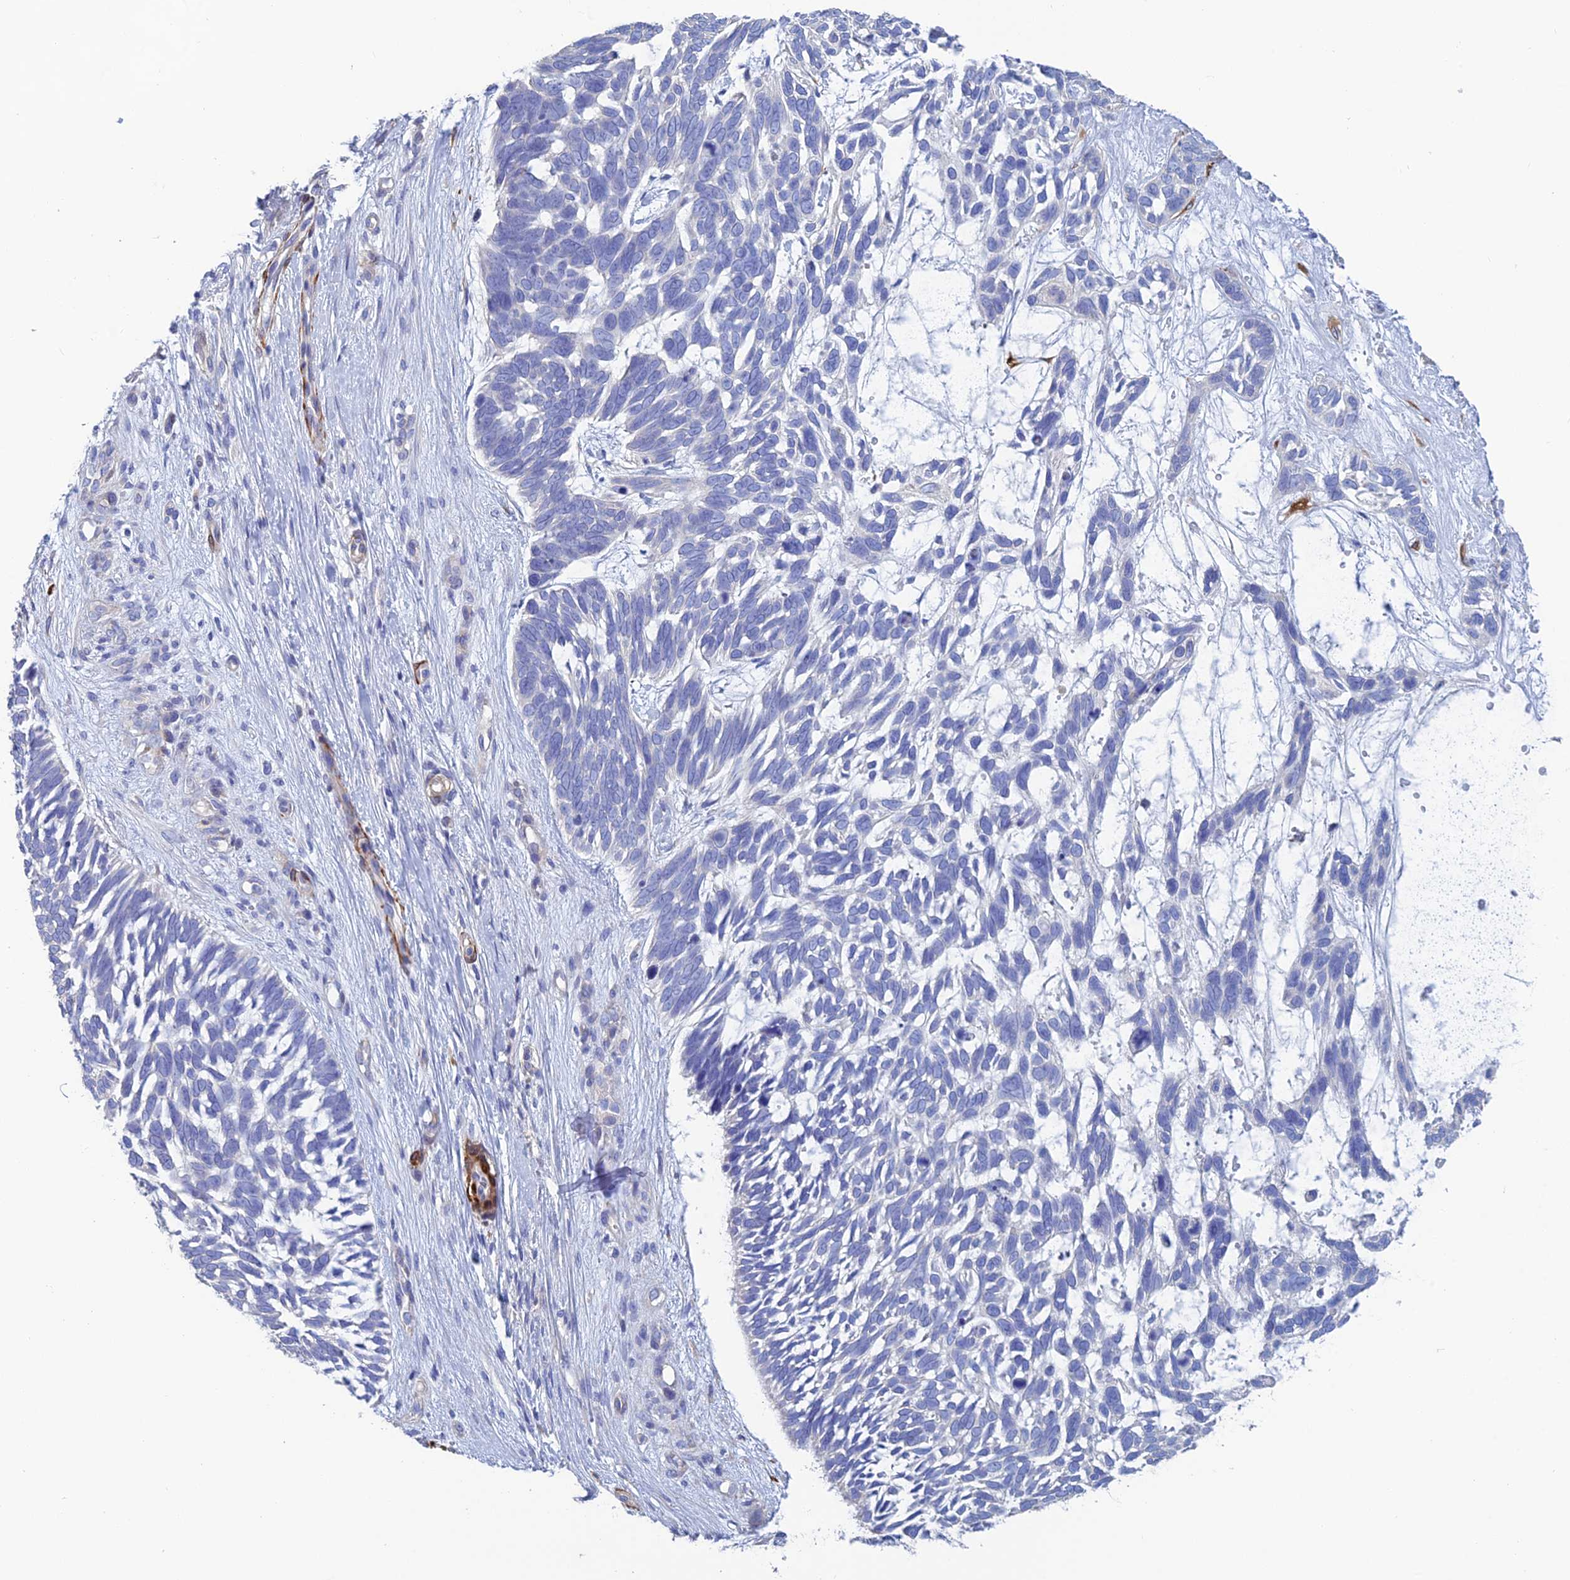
{"staining": {"intensity": "negative", "quantity": "none", "location": "none"}, "tissue": "skin cancer", "cell_type": "Tumor cells", "image_type": "cancer", "snomed": [{"axis": "morphology", "description": "Basal cell carcinoma"}, {"axis": "topography", "description": "Skin"}], "caption": "This is a histopathology image of IHC staining of skin cancer, which shows no staining in tumor cells.", "gene": "PCDHA8", "patient": {"sex": "male", "age": 88}}